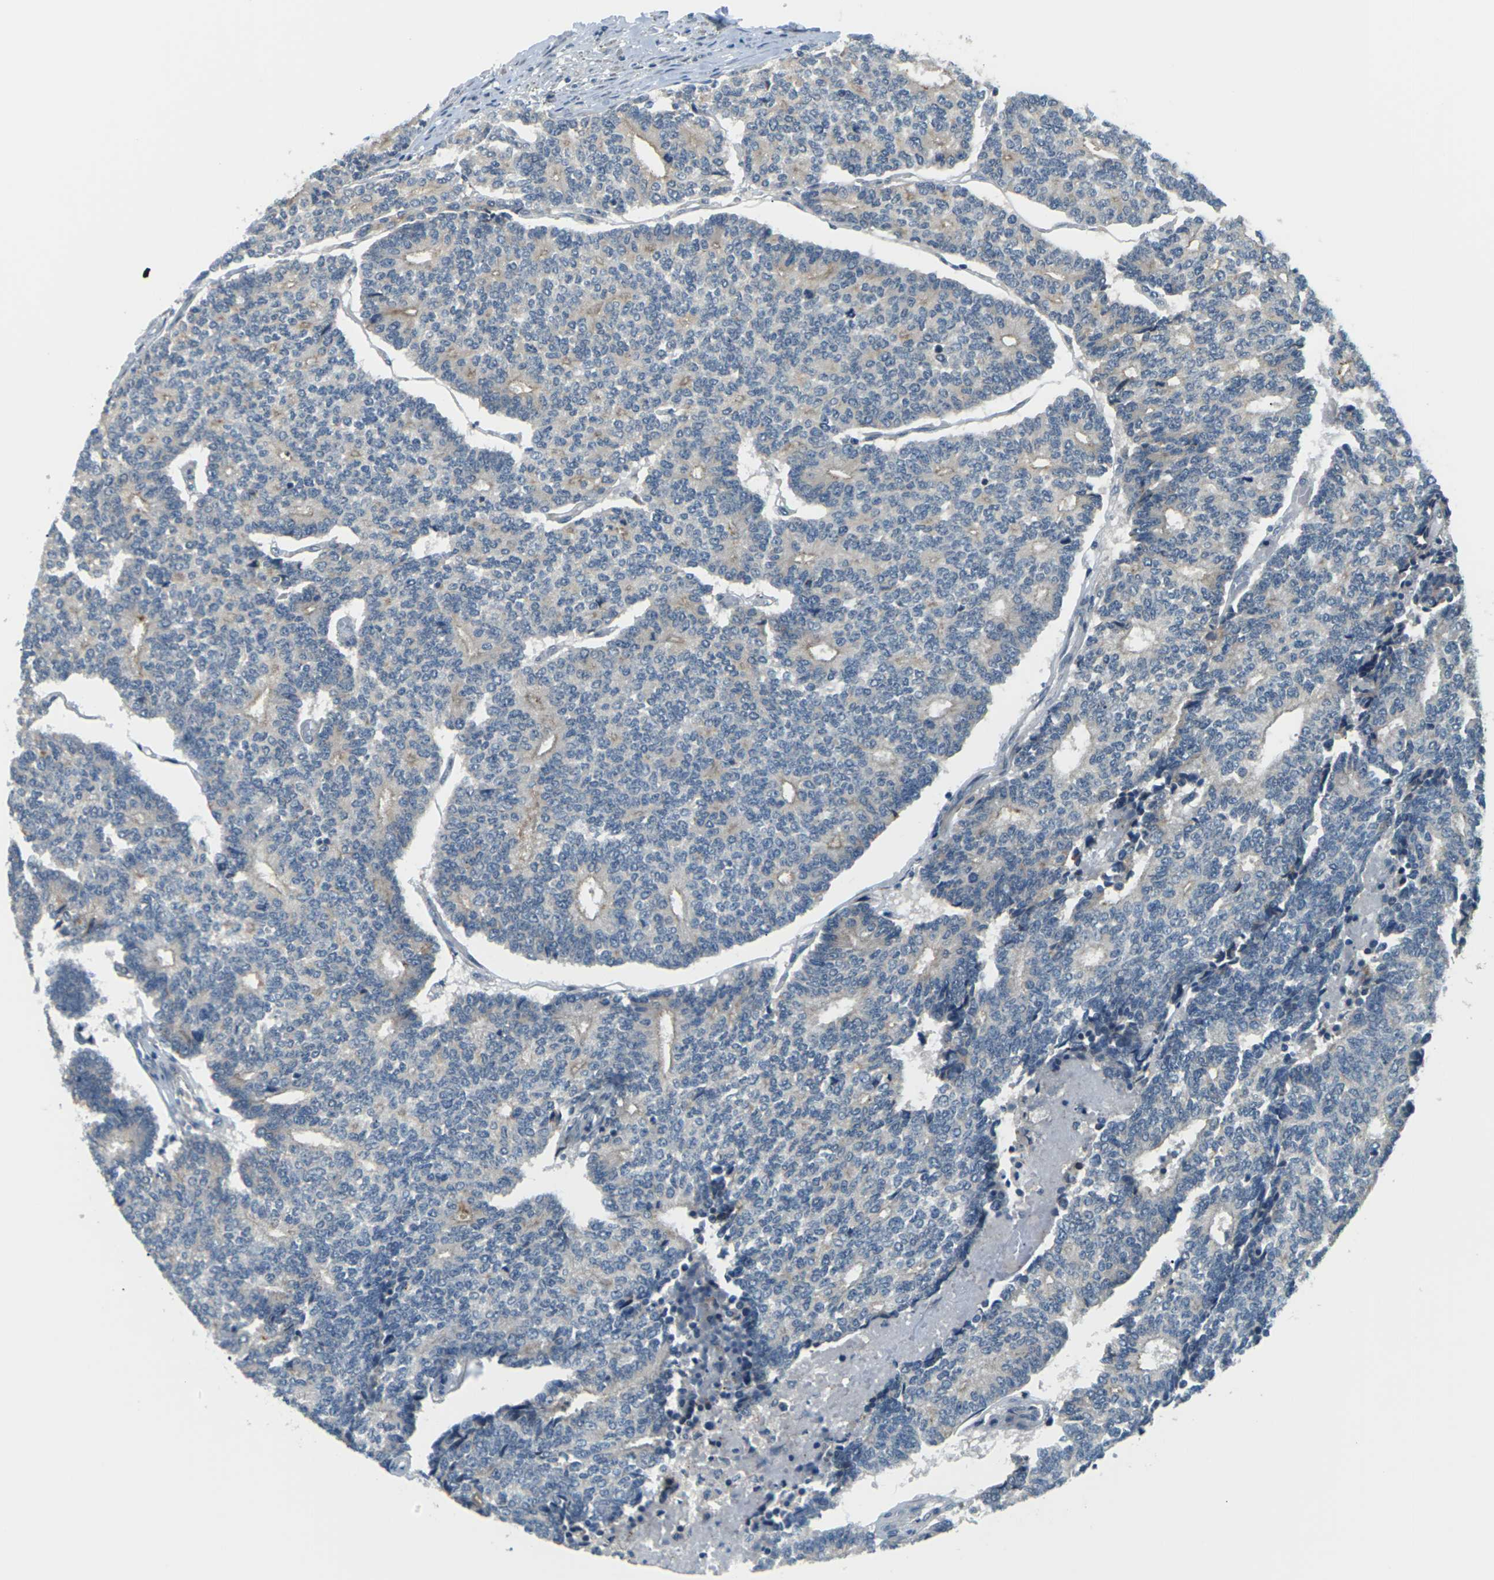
{"staining": {"intensity": "negative", "quantity": "none", "location": "none"}, "tissue": "prostate cancer", "cell_type": "Tumor cells", "image_type": "cancer", "snomed": [{"axis": "morphology", "description": "Normal tissue, NOS"}, {"axis": "morphology", "description": "Adenocarcinoma, High grade"}, {"axis": "topography", "description": "Prostate"}, {"axis": "topography", "description": "Seminal veicle"}], "caption": "Micrograph shows no significant protein positivity in tumor cells of prostate cancer (adenocarcinoma (high-grade)).", "gene": "SLC13A3", "patient": {"sex": "male", "age": 55}}